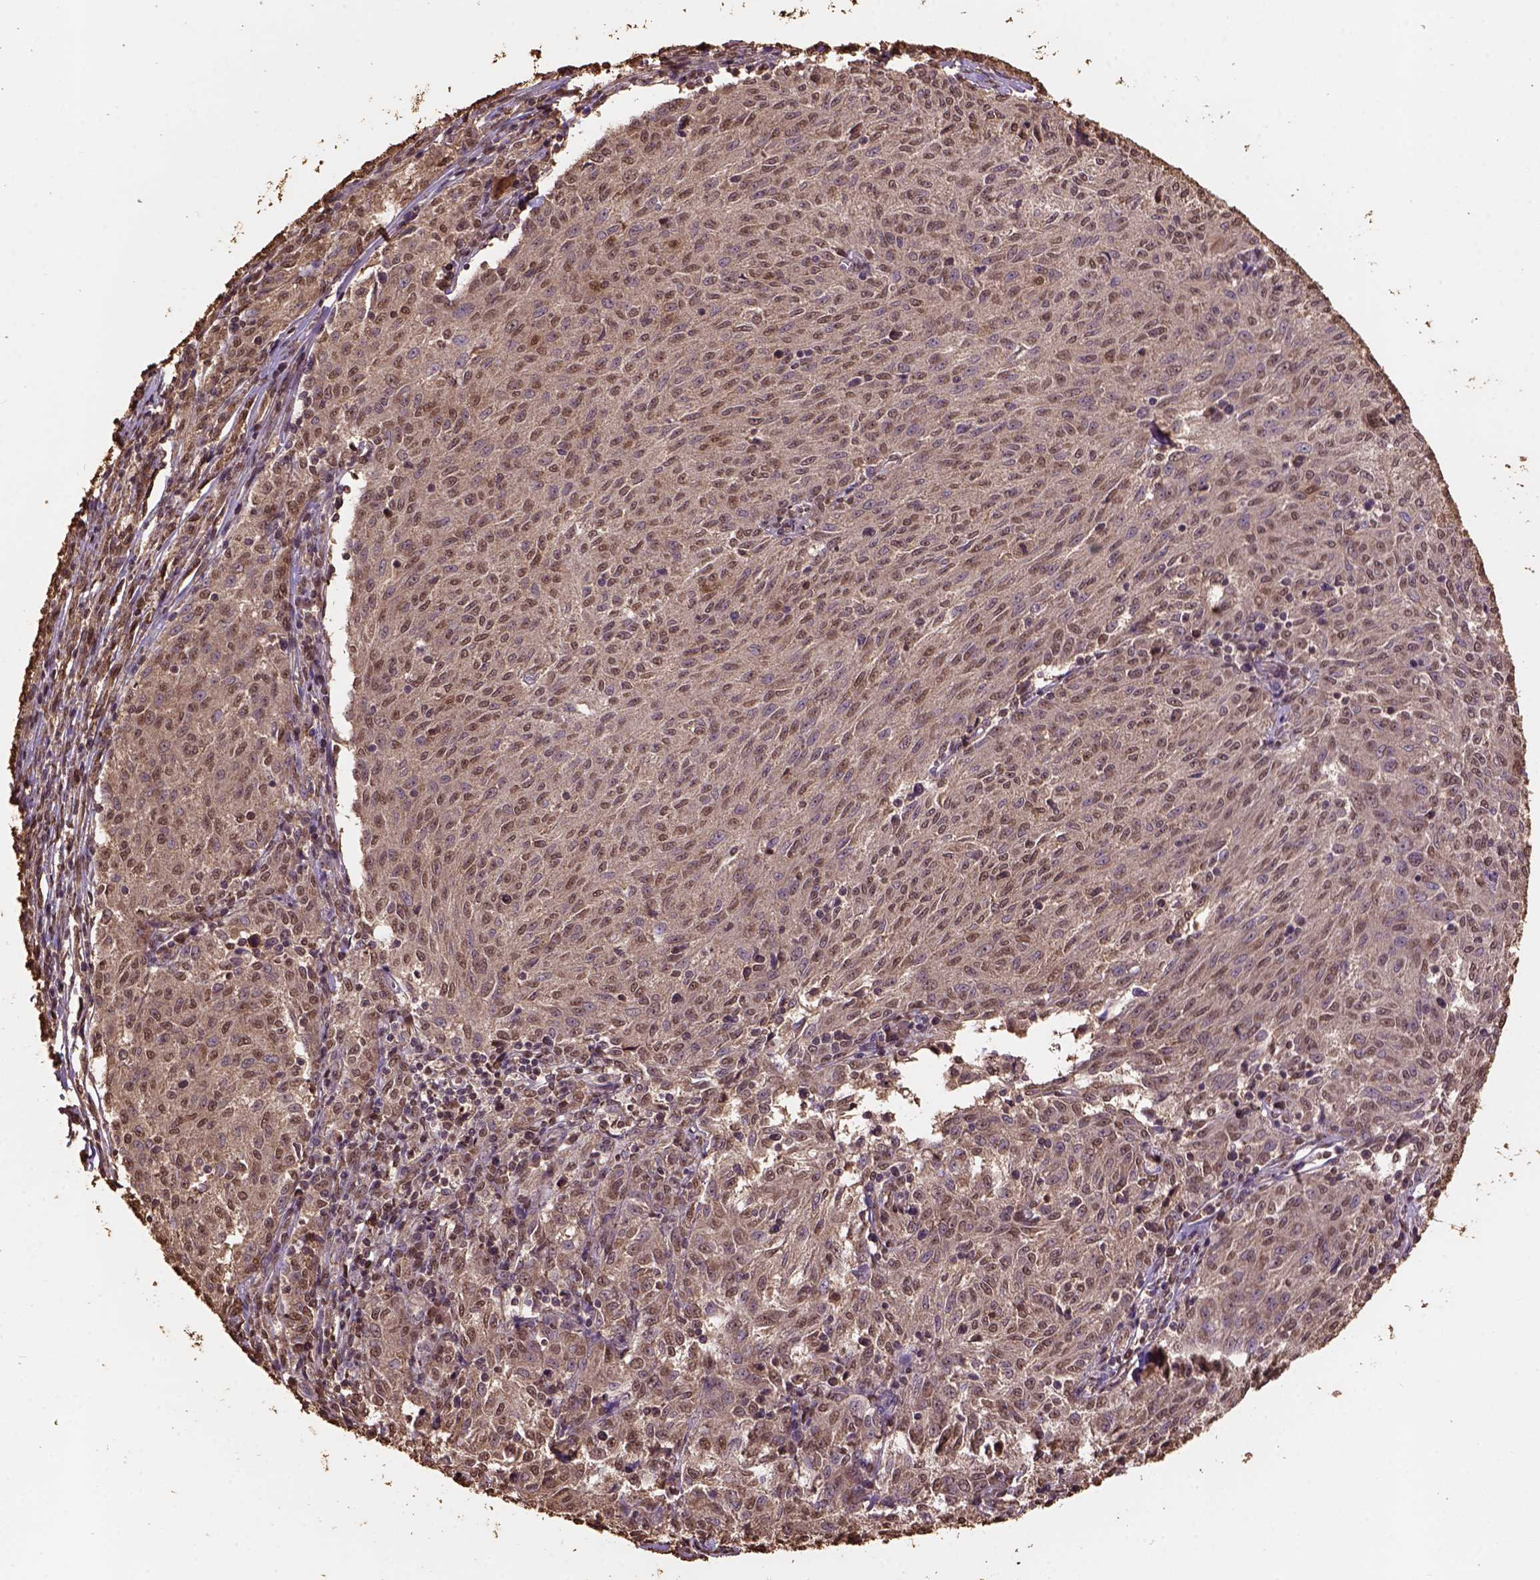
{"staining": {"intensity": "moderate", "quantity": "25%-75%", "location": "nuclear"}, "tissue": "melanoma", "cell_type": "Tumor cells", "image_type": "cancer", "snomed": [{"axis": "morphology", "description": "Malignant melanoma, NOS"}, {"axis": "topography", "description": "Skin"}], "caption": "High-magnification brightfield microscopy of melanoma stained with DAB (3,3'-diaminobenzidine) (brown) and counterstained with hematoxylin (blue). tumor cells exhibit moderate nuclear positivity is appreciated in about25%-75% of cells.", "gene": "CSTF2T", "patient": {"sex": "female", "age": 72}}